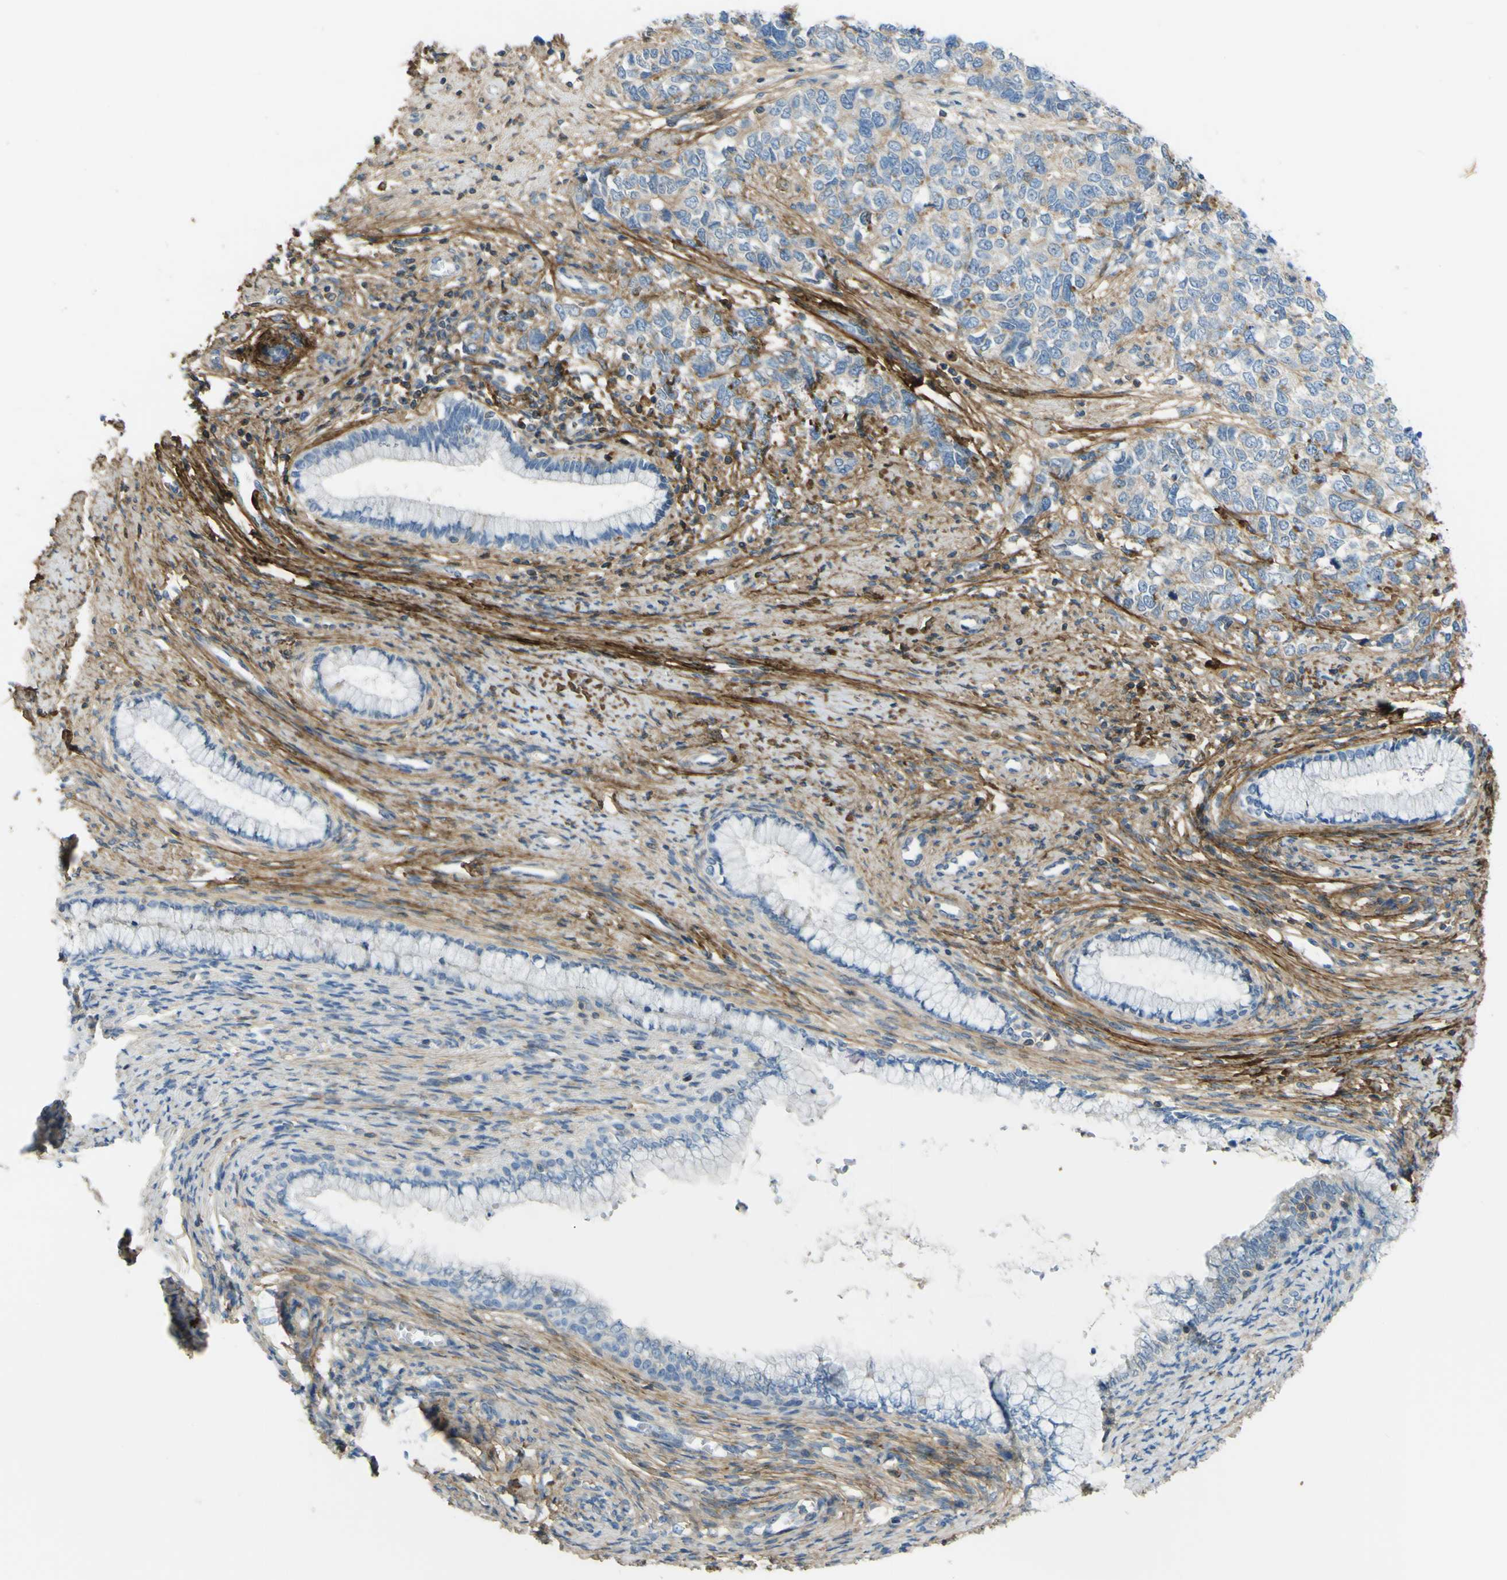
{"staining": {"intensity": "weak", "quantity": "25%-75%", "location": "cytoplasmic/membranous"}, "tissue": "cervical cancer", "cell_type": "Tumor cells", "image_type": "cancer", "snomed": [{"axis": "morphology", "description": "Squamous cell carcinoma, NOS"}, {"axis": "topography", "description": "Cervix"}], "caption": "IHC photomicrograph of neoplastic tissue: cervical cancer stained using immunohistochemistry (IHC) reveals low levels of weak protein expression localized specifically in the cytoplasmic/membranous of tumor cells, appearing as a cytoplasmic/membranous brown color.", "gene": "OGN", "patient": {"sex": "female", "age": 63}}